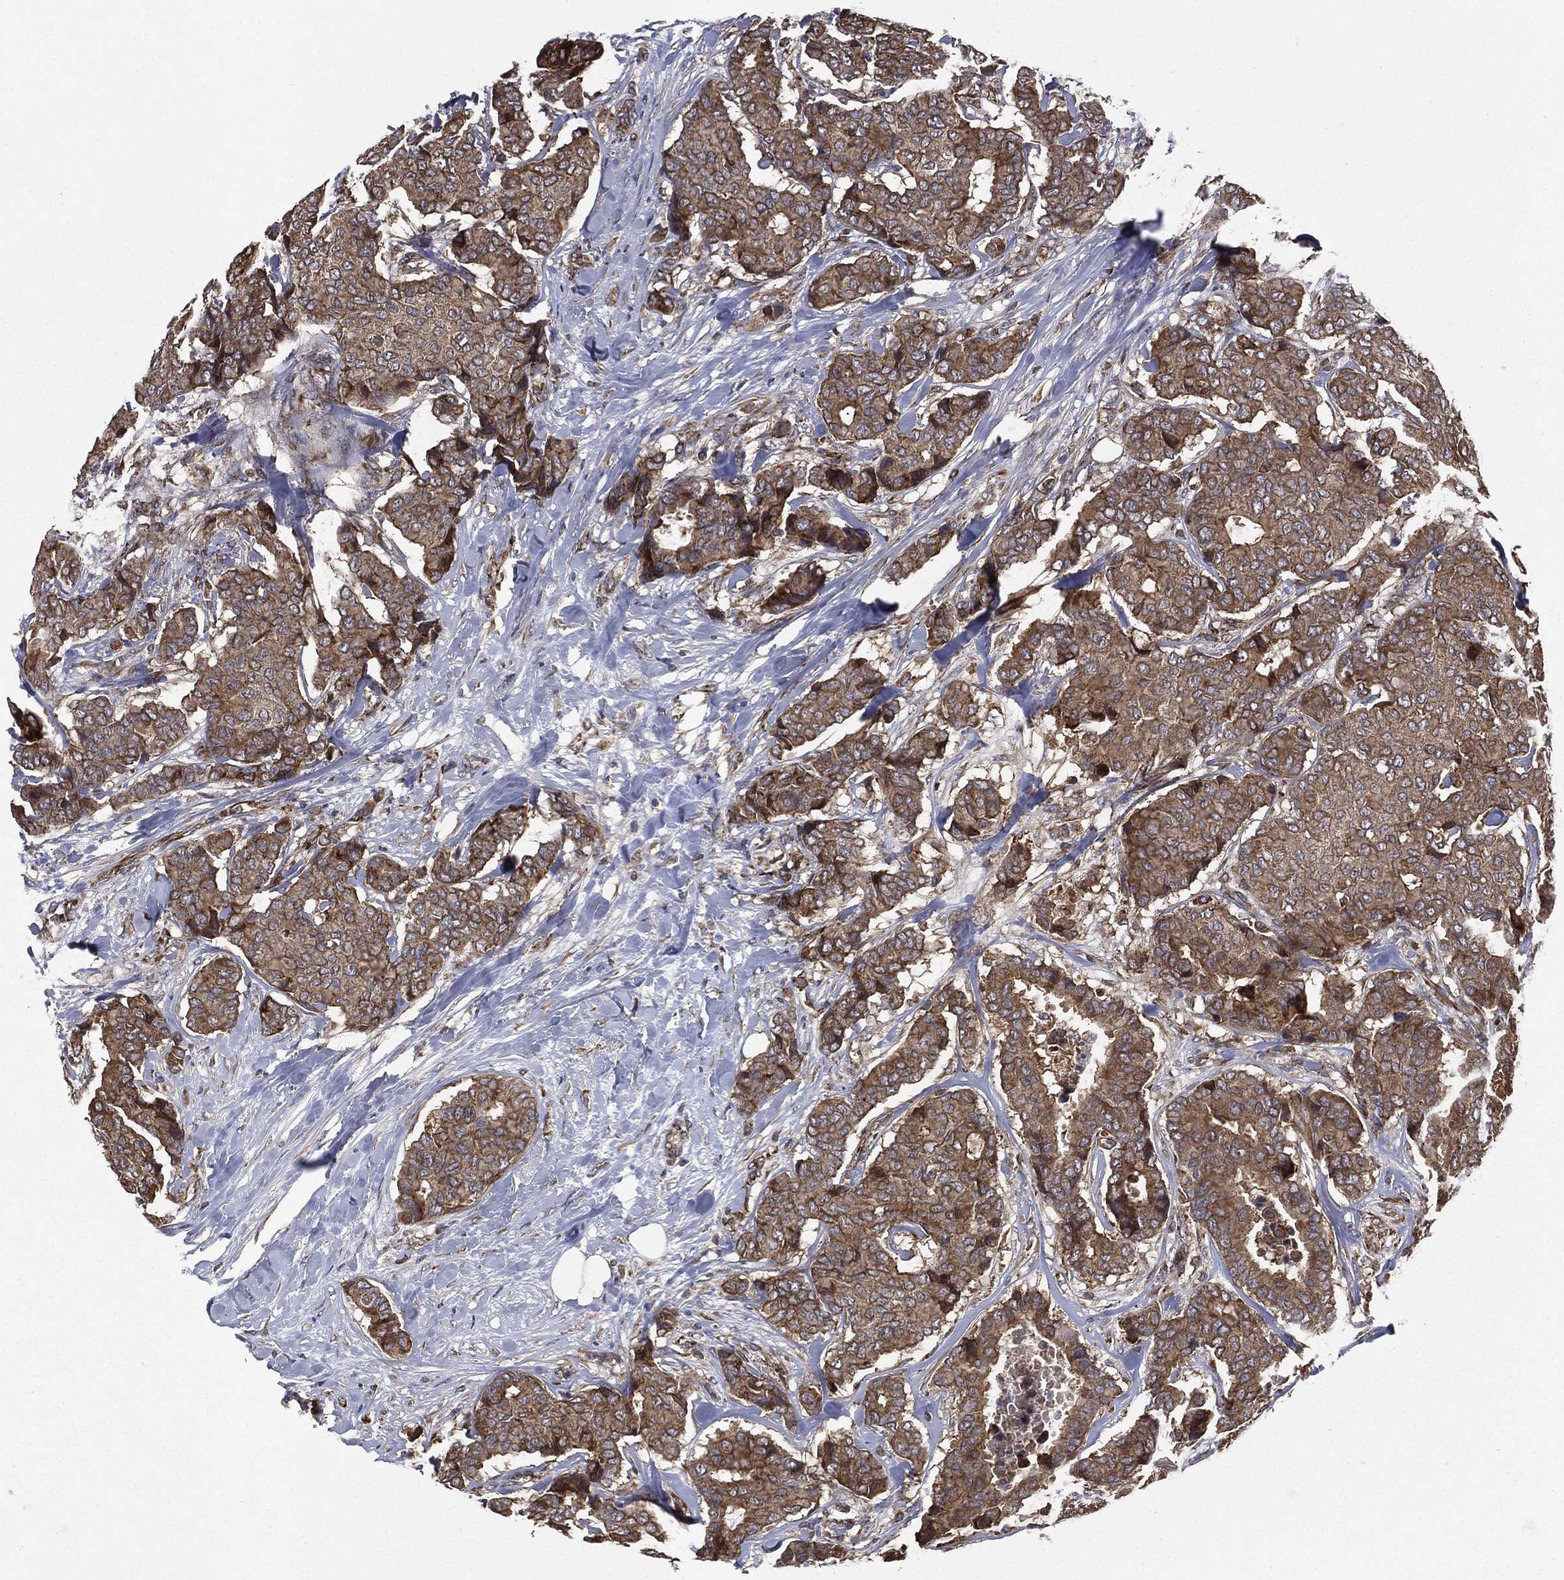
{"staining": {"intensity": "moderate", "quantity": ">75%", "location": "cytoplasmic/membranous"}, "tissue": "breast cancer", "cell_type": "Tumor cells", "image_type": "cancer", "snomed": [{"axis": "morphology", "description": "Duct carcinoma"}, {"axis": "topography", "description": "Breast"}], "caption": "Human breast cancer (infiltrating ductal carcinoma) stained for a protein (brown) shows moderate cytoplasmic/membranous positive expression in about >75% of tumor cells.", "gene": "PLOD3", "patient": {"sex": "female", "age": 75}}